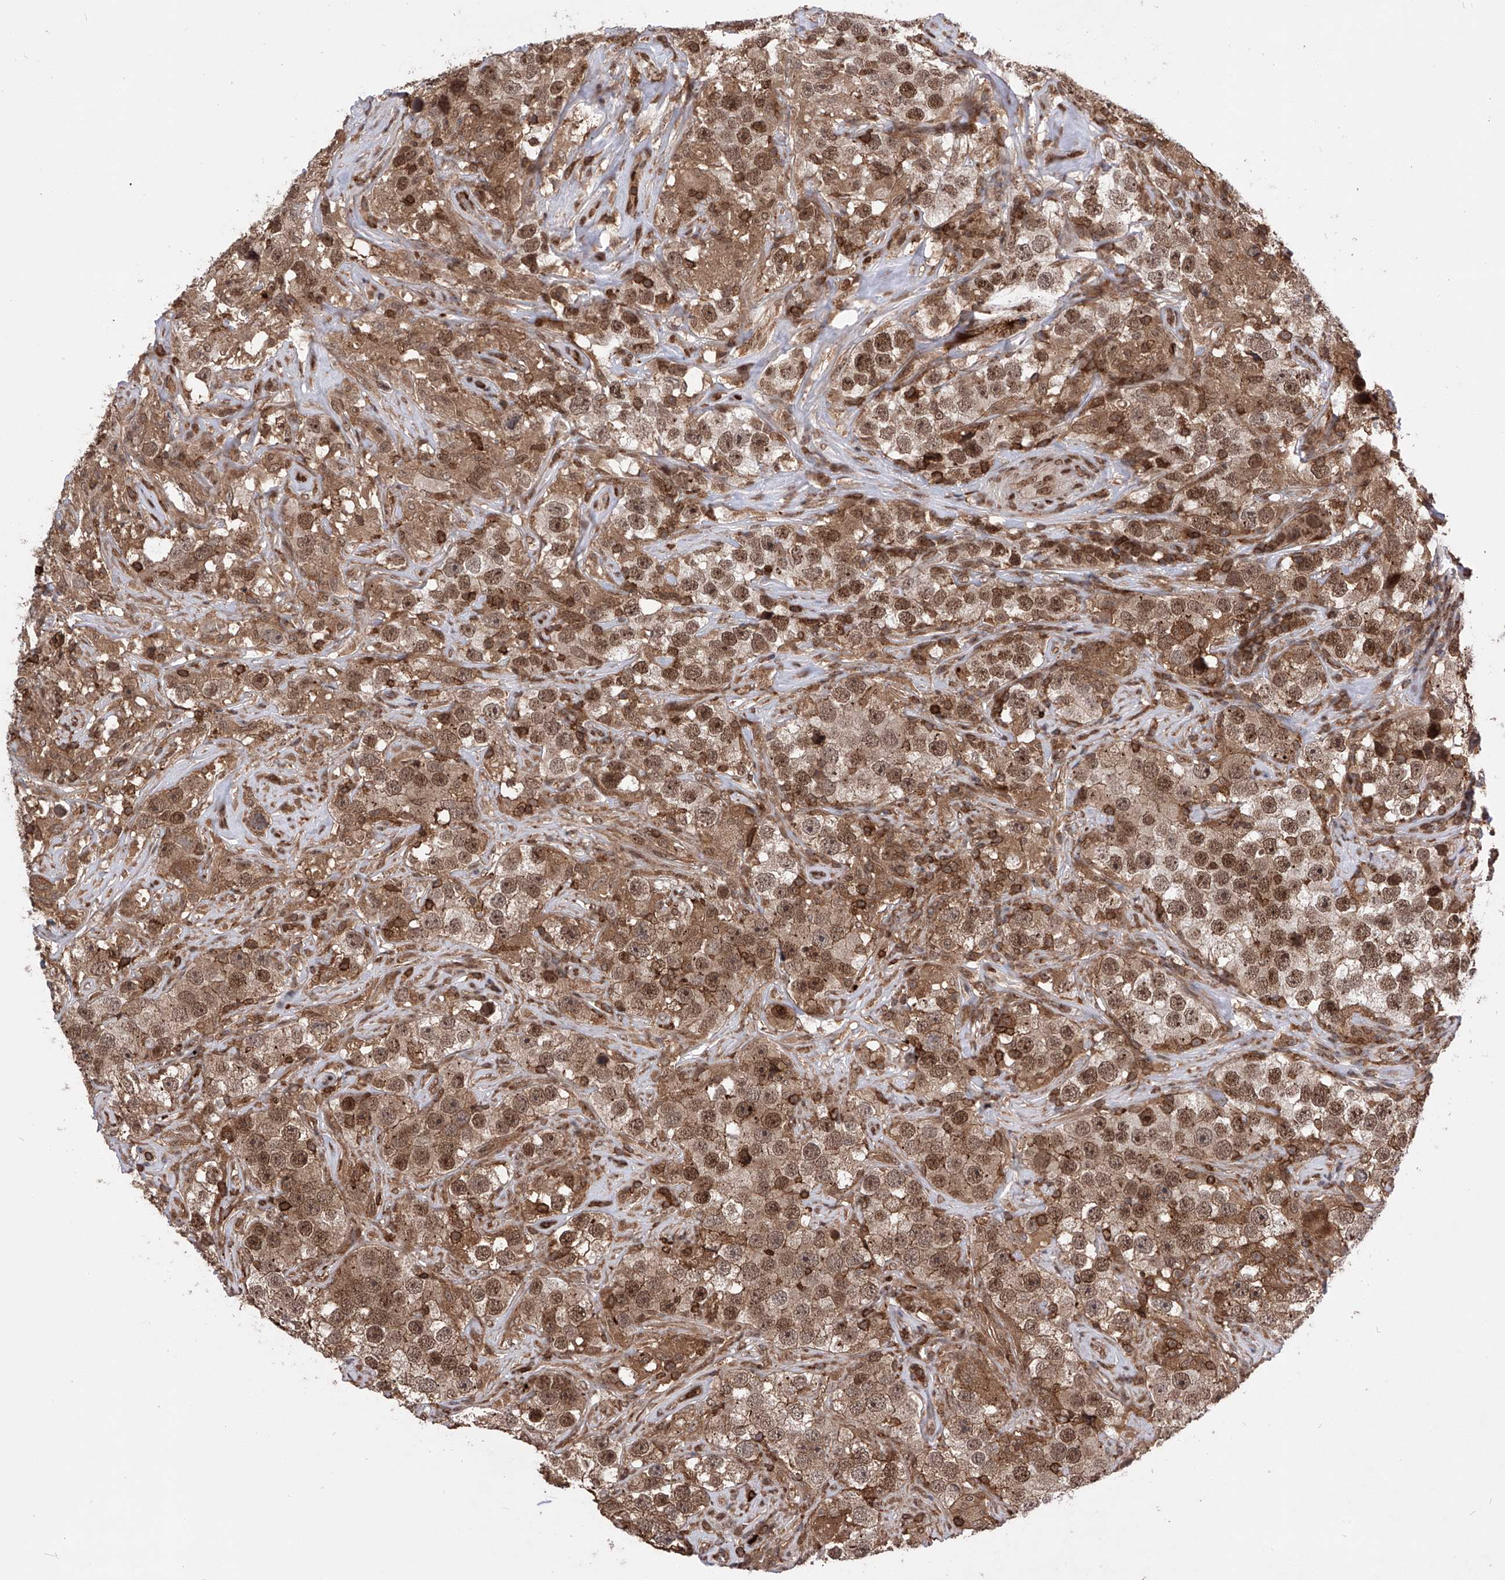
{"staining": {"intensity": "moderate", "quantity": ">75%", "location": "cytoplasmic/membranous,nuclear"}, "tissue": "testis cancer", "cell_type": "Tumor cells", "image_type": "cancer", "snomed": [{"axis": "morphology", "description": "Seminoma, NOS"}, {"axis": "topography", "description": "Testis"}], "caption": "A brown stain shows moderate cytoplasmic/membranous and nuclear staining of a protein in testis cancer (seminoma) tumor cells.", "gene": "ZNF280D", "patient": {"sex": "male", "age": 49}}